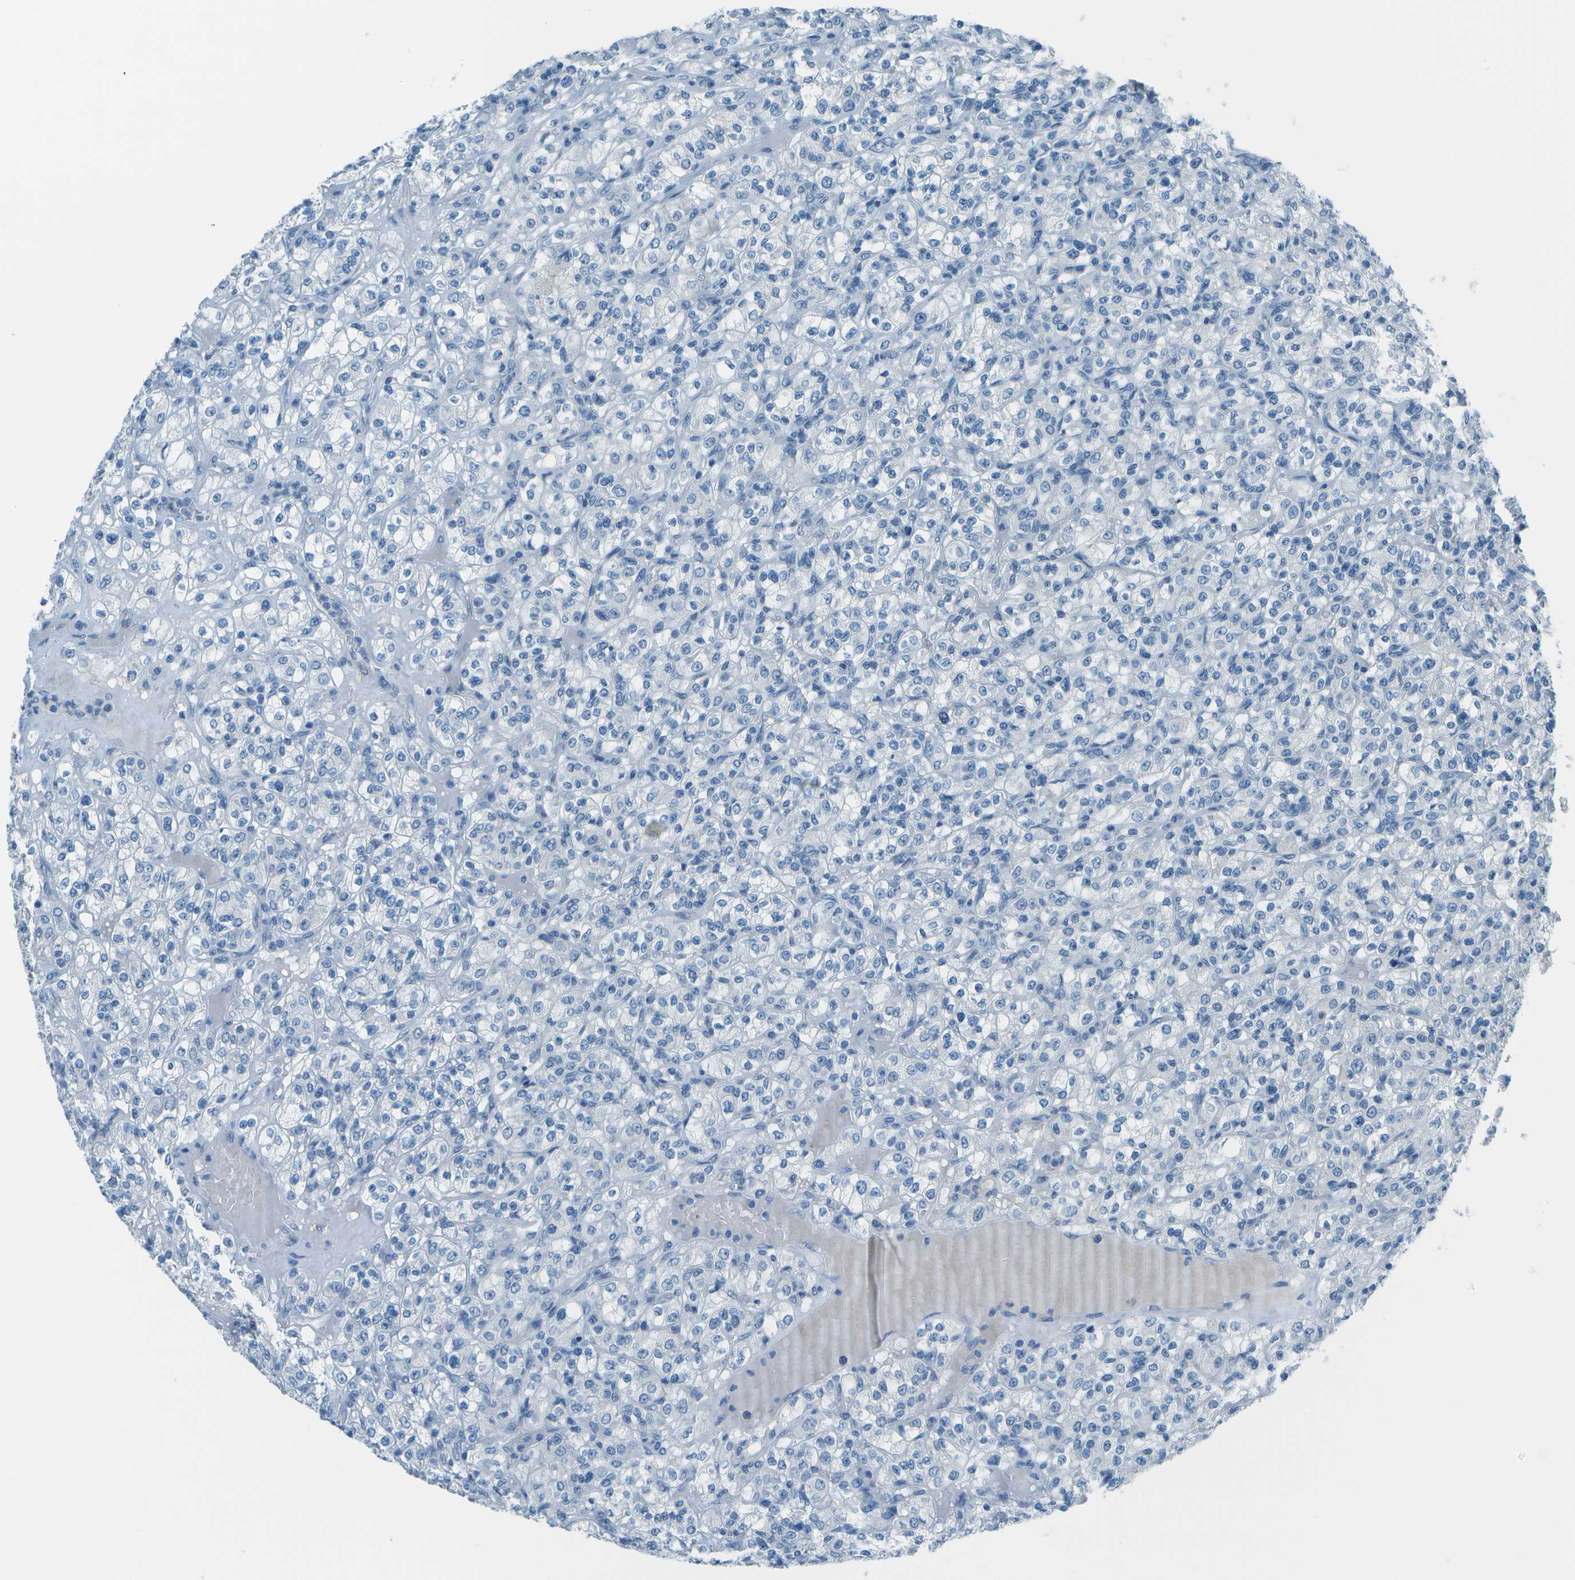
{"staining": {"intensity": "negative", "quantity": "none", "location": "none"}, "tissue": "renal cancer", "cell_type": "Tumor cells", "image_type": "cancer", "snomed": [{"axis": "morphology", "description": "Normal tissue, NOS"}, {"axis": "morphology", "description": "Adenocarcinoma, NOS"}, {"axis": "topography", "description": "Kidney"}], "caption": "DAB (3,3'-diaminobenzidine) immunohistochemical staining of human renal cancer demonstrates no significant expression in tumor cells. (Stains: DAB immunohistochemistry with hematoxylin counter stain, Microscopy: brightfield microscopy at high magnification).", "gene": "FGF1", "patient": {"sex": "female", "age": 72}}